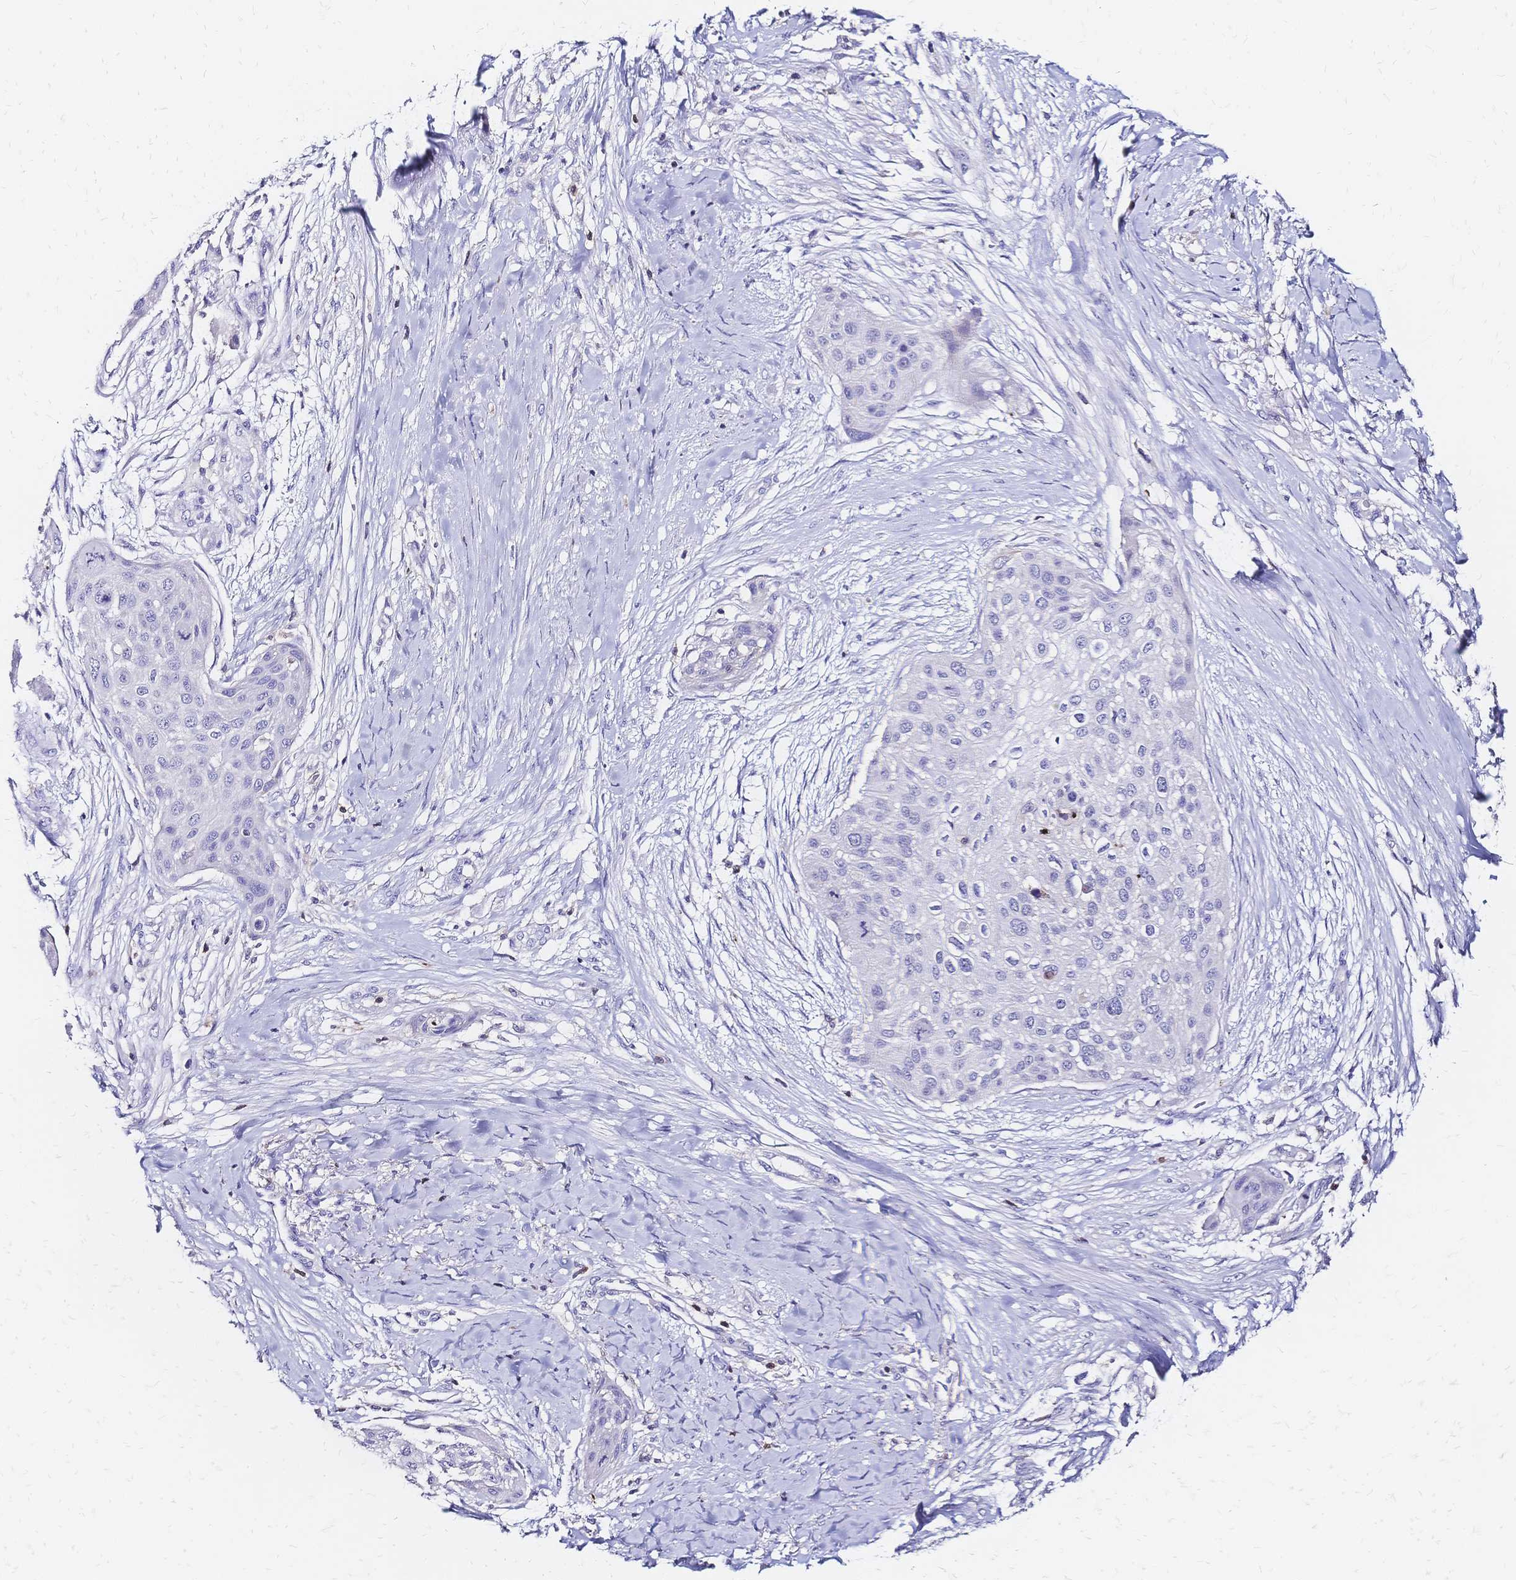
{"staining": {"intensity": "negative", "quantity": "none", "location": "none"}, "tissue": "skin cancer", "cell_type": "Tumor cells", "image_type": "cancer", "snomed": [{"axis": "morphology", "description": "Squamous cell carcinoma, NOS"}, {"axis": "topography", "description": "Skin"}], "caption": "This image is of squamous cell carcinoma (skin) stained with immunohistochemistry (IHC) to label a protein in brown with the nuclei are counter-stained blue. There is no staining in tumor cells.", "gene": "DTNB", "patient": {"sex": "female", "age": 87}}